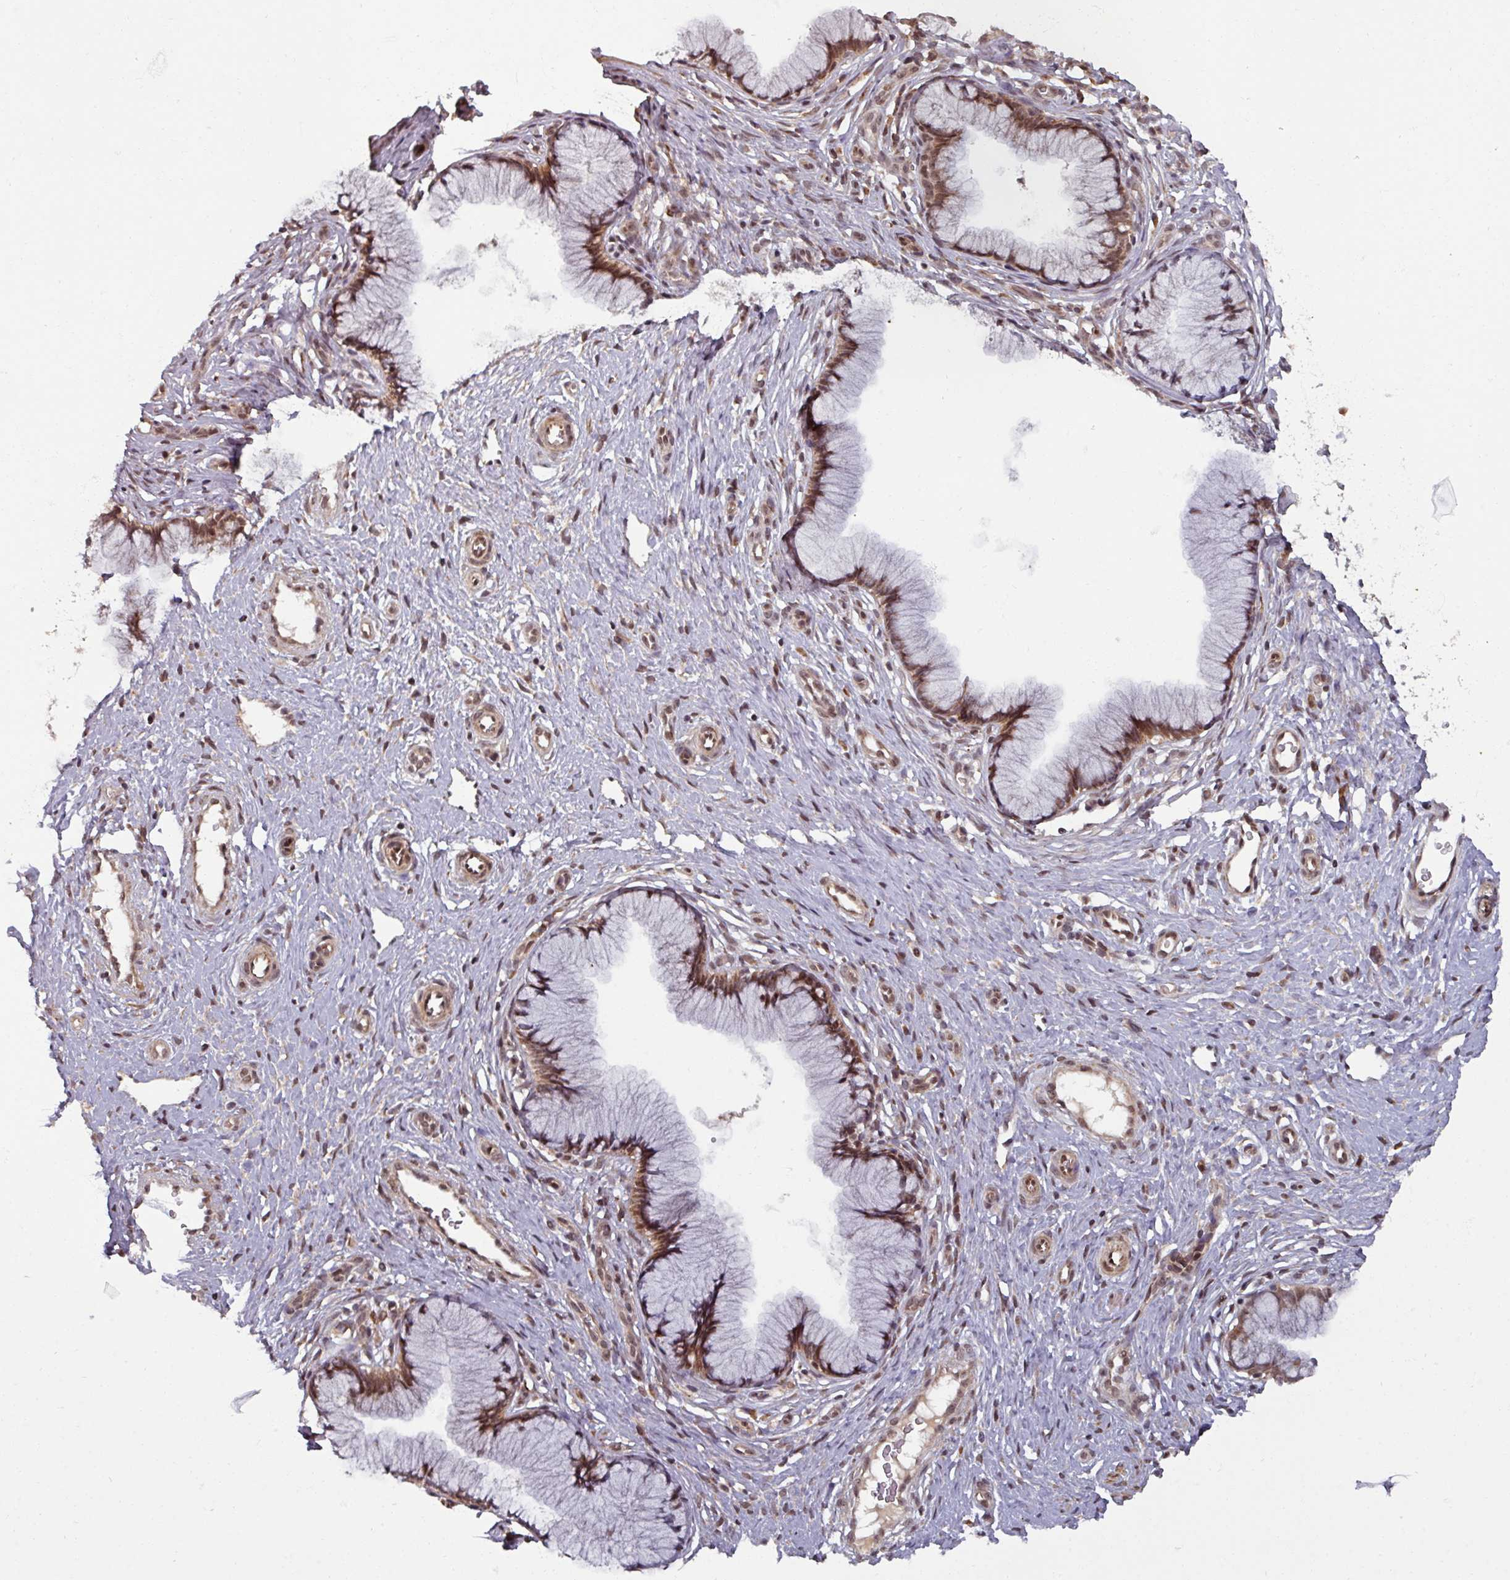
{"staining": {"intensity": "strong", "quantity": ">75%", "location": "cytoplasmic/membranous,nuclear"}, "tissue": "cervix", "cell_type": "Glandular cells", "image_type": "normal", "snomed": [{"axis": "morphology", "description": "Normal tissue, NOS"}, {"axis": "topography", "description": "Cervix"}], "caption": "IHC micrograph of normal cervix stained for a protein (brown), which reveals high levels of strong cytoplasmic/membranous,nuclear staining in approximately >75% of glandular cells.", "gene": "SWI5", "patient": {"sex": "female", "age": 36}}